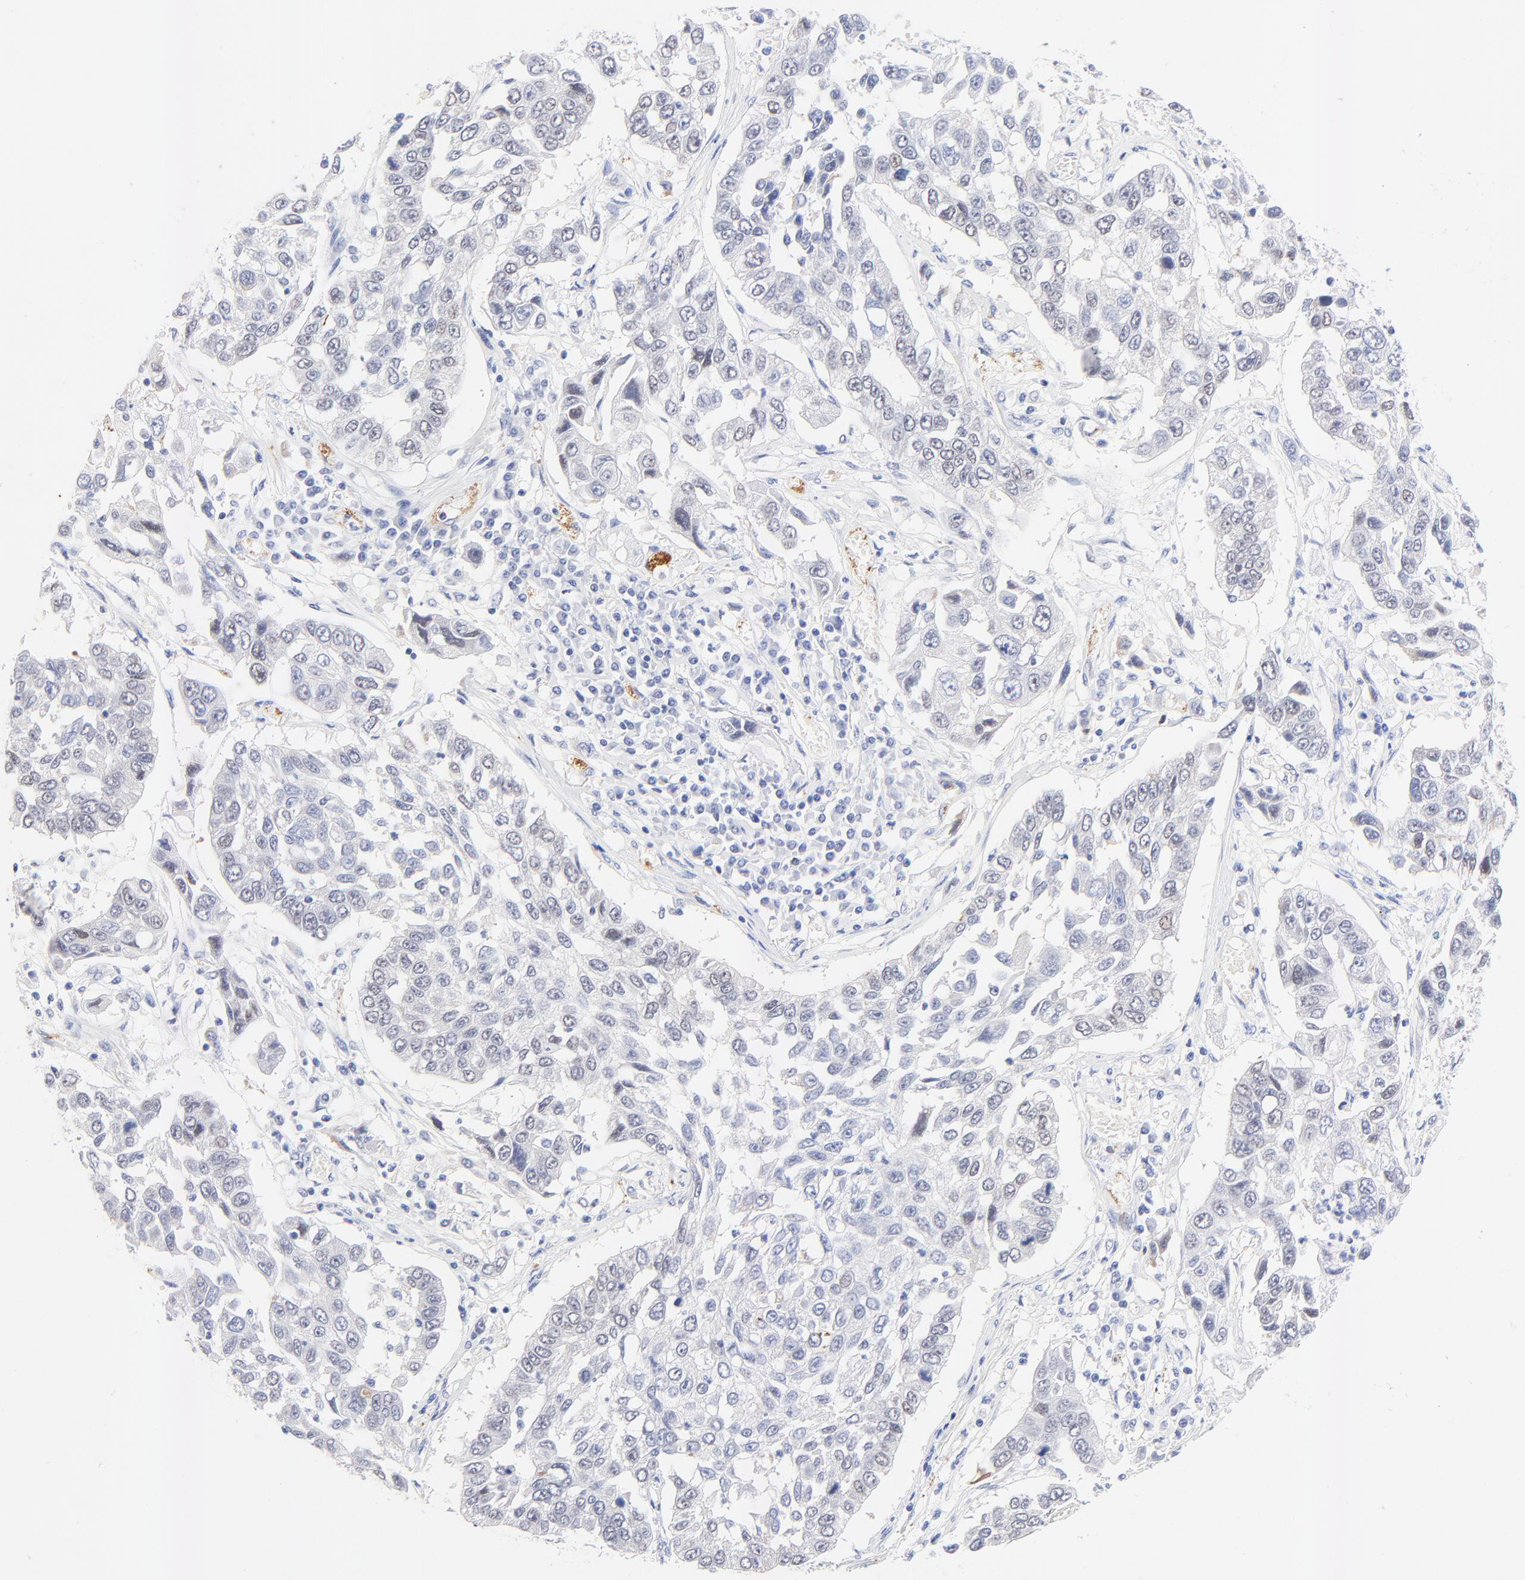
{"staining": {"intensity": "negative", "quantity": "none", "location": "none"}, "tissue": "lung cancer", "cell_type": "Tumor cells", "image_type": "cancer", "snomed": [{"axis": "morphology", "description": "Squamous cell carcinoma, NOS"}, {"axis": "topography", "description": "Lung"}], "caption": "Tumor cells are negative for brown protein staining in squamous cell carcinoma (lung).", "gene": "FAM117B", "patient": {"sex": "male", "age": 71}}